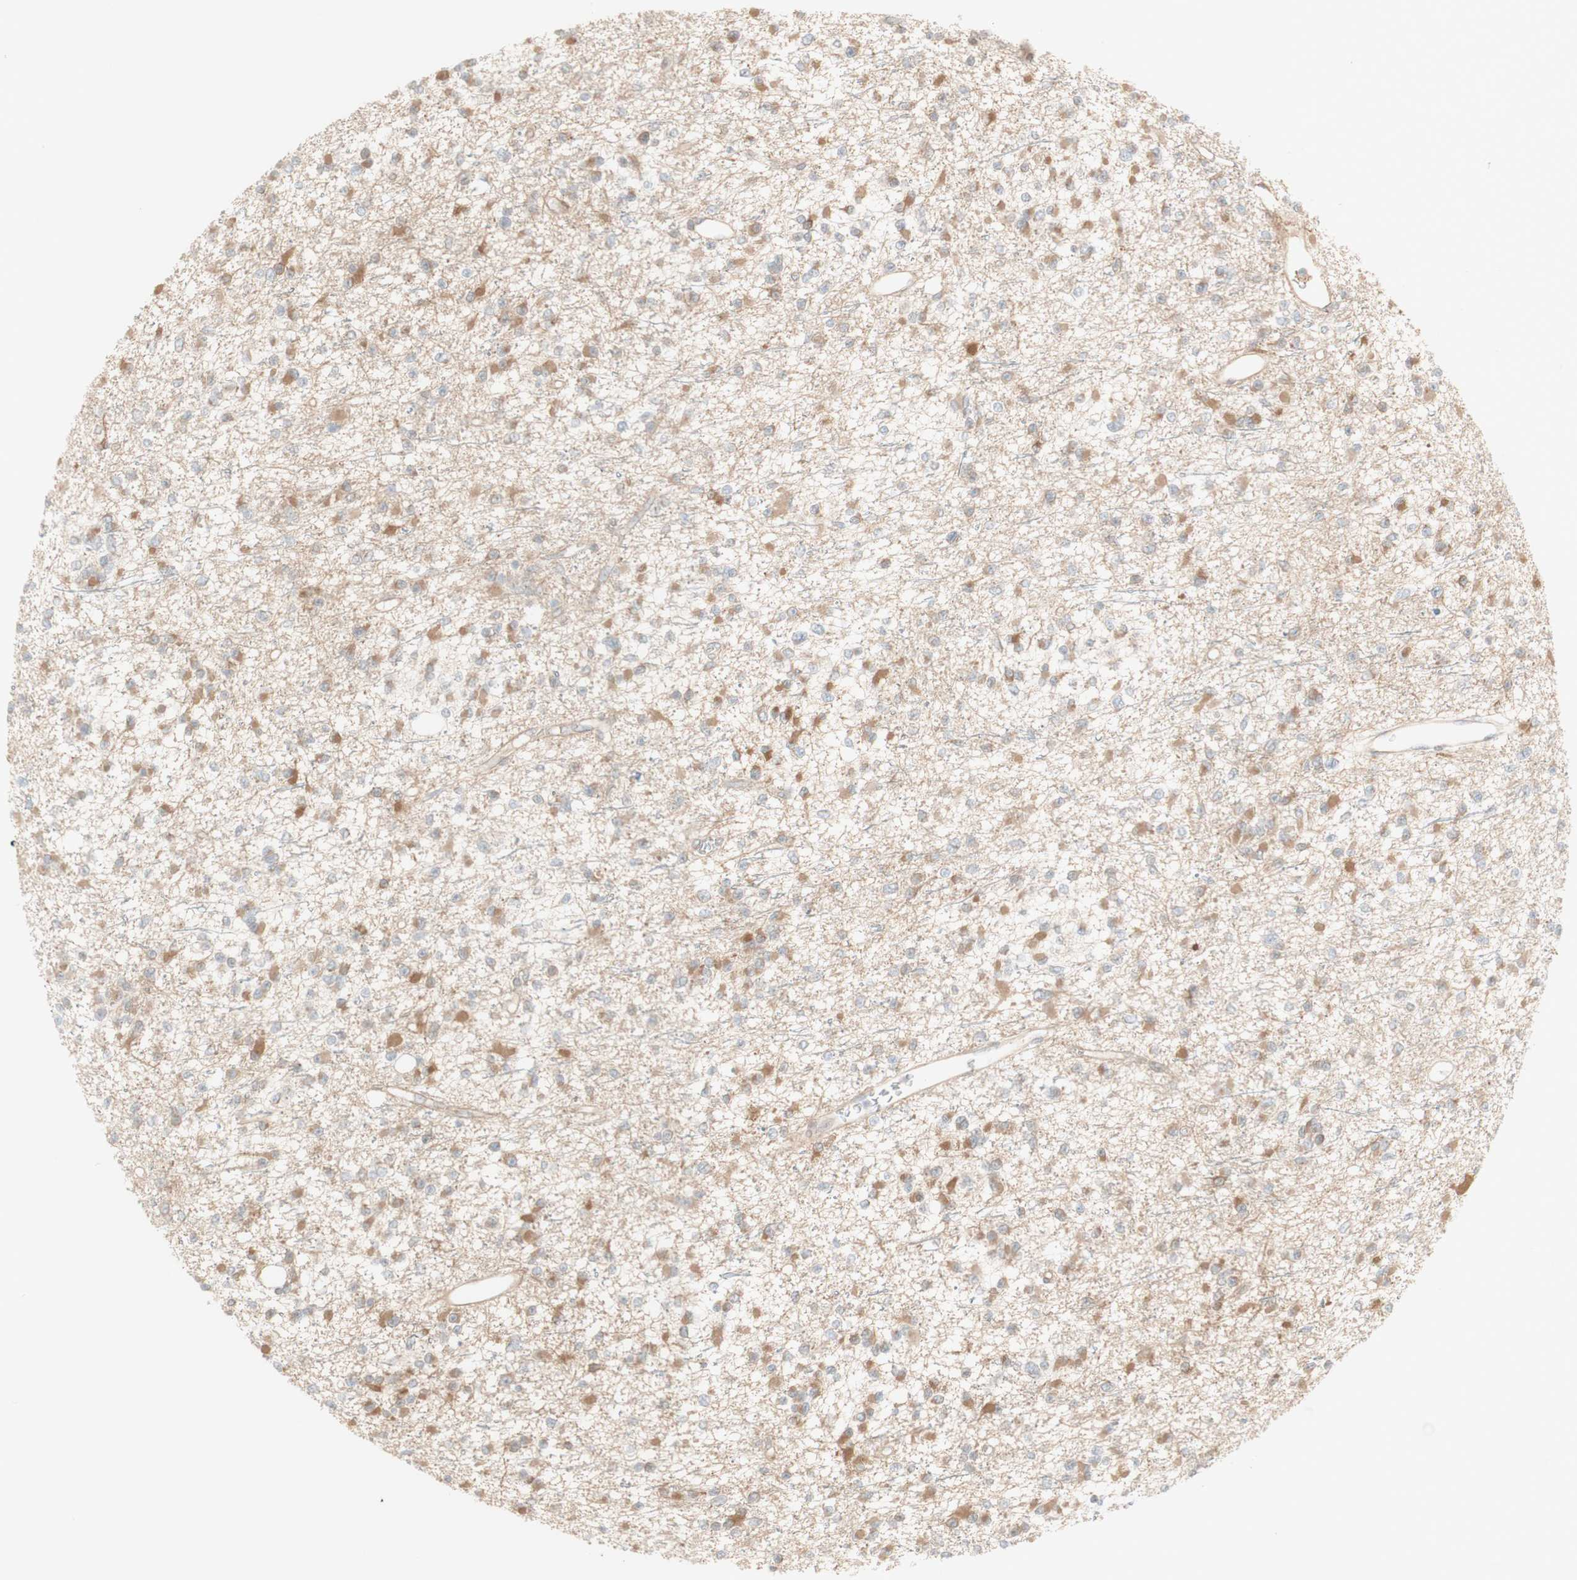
{"staining": {"intensity": "moderate", "quantity": ">75%", "location": "cytoplasmic/membranous"}, "tissue": "glioma", "cell_type": "Tumor cells", "image_type": "cancer", "snomed": [{"axis": "morphology", "description": "Glioma, malignant, Low grade"}, {"axis": "topography", "description": "Brain"}], "caption": "The histopathology image demonstrates staining of low-grade glioma (malignant), revealing moderate cytoplasmic/membranous protein staining (brown color) within tumor cells. The staining was performed using DAB (3,3'-diaminobenzidine), with brown indicating positive protein expression. Nuclei are stained blue with hematoxylin.", "gene": "CNN3", "patient": {"sex": "female", "age": 22}}